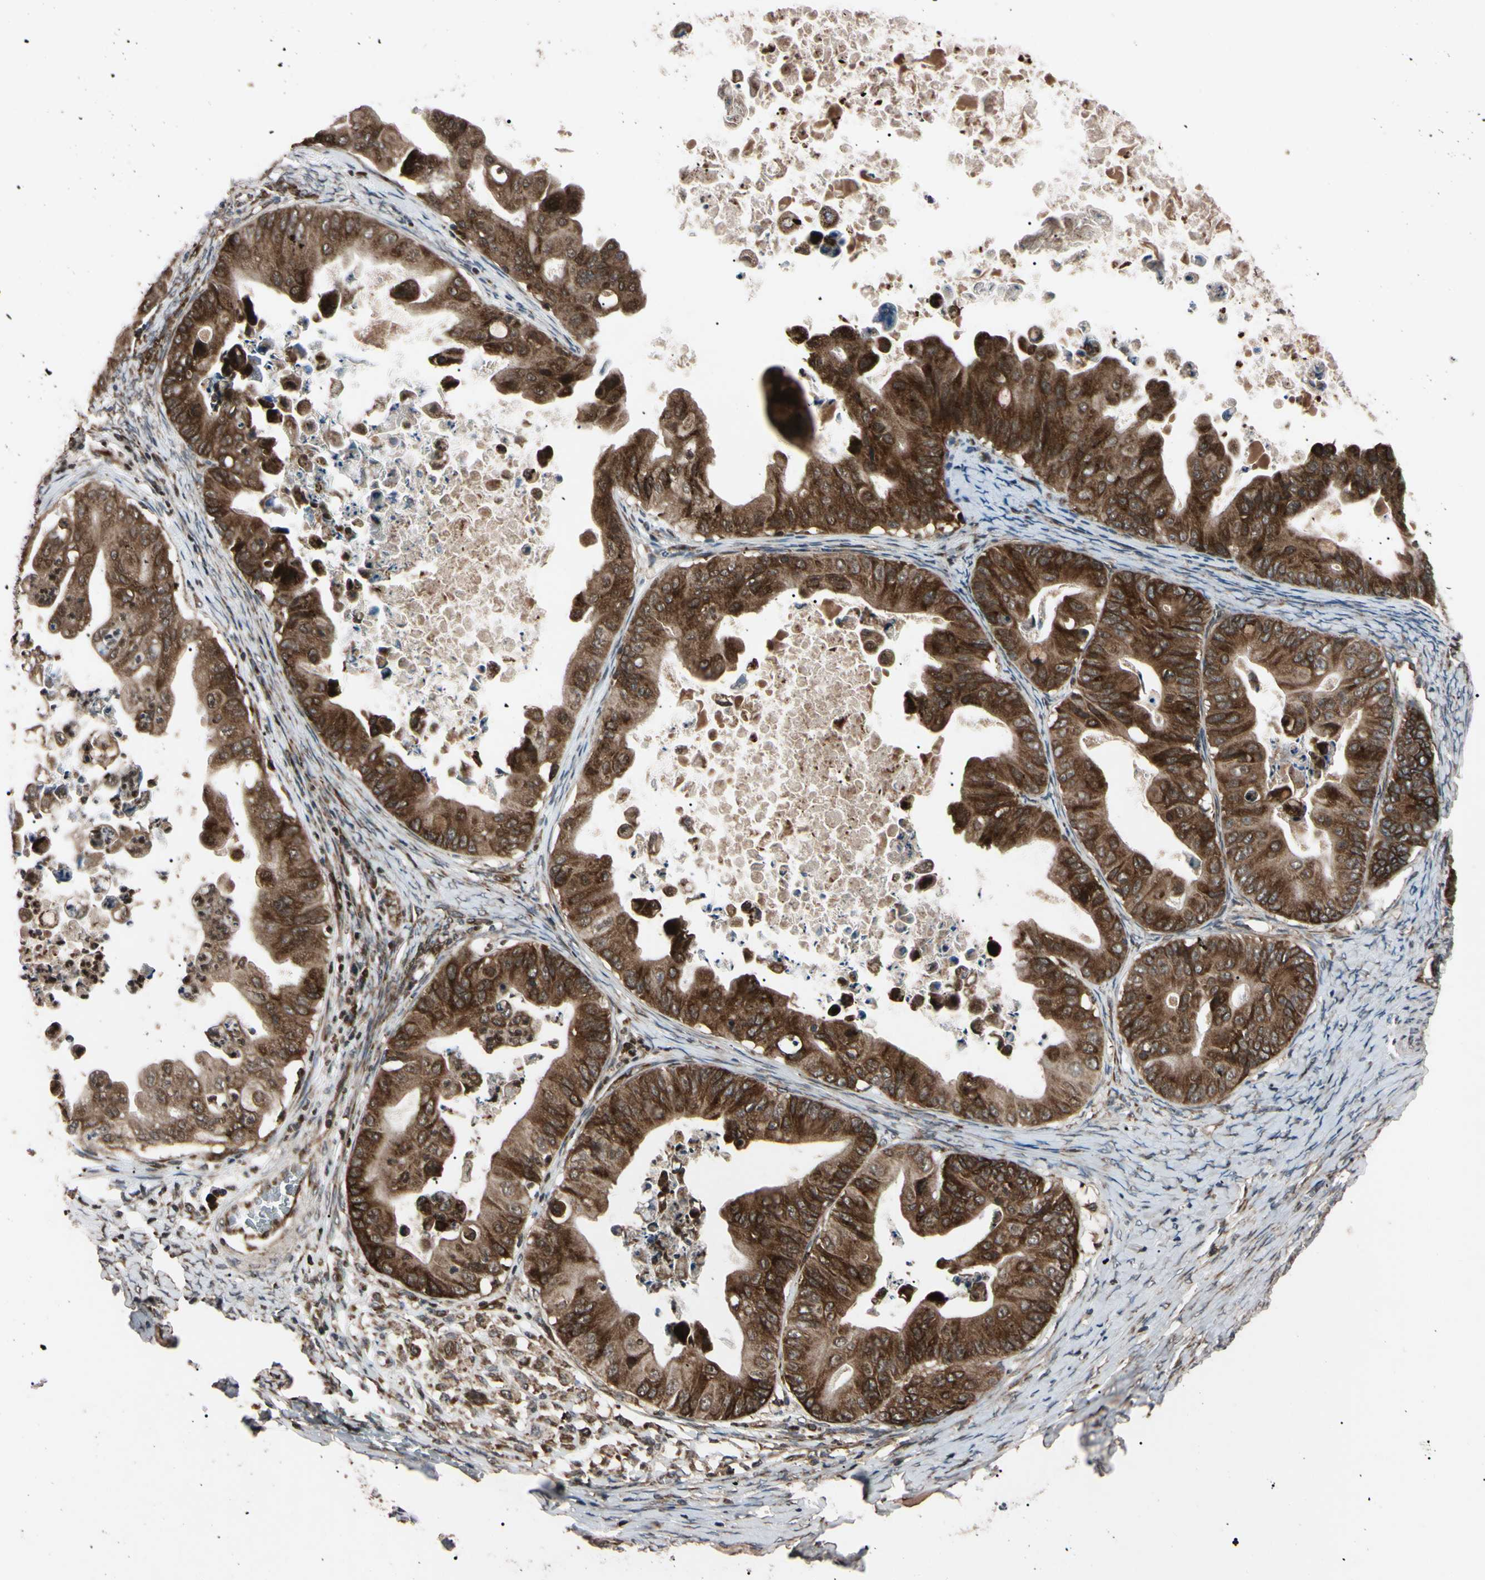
{"staining": {"intensity": "strong", "quantity": ">75%", "location": "cytoplasmic/membranous"}, "tissue": "ovarian cancer", "cell_type": "Tumor cells", "image_type": "cancer", "snomed": [{"axis": "morphology", "description": "Cystadenocarcinoma, mucinous, NOS"}, {"axis": "topography", "description": "Ovary"}], "caption": "The photomicrograph shows a brown stain indicating the presence of a protein in the cytoplasmic/membranous of tumor cells in ovarian cancer.", "gene": "GUCY1B1", "patient": {"sex": "female", "age": 37}}